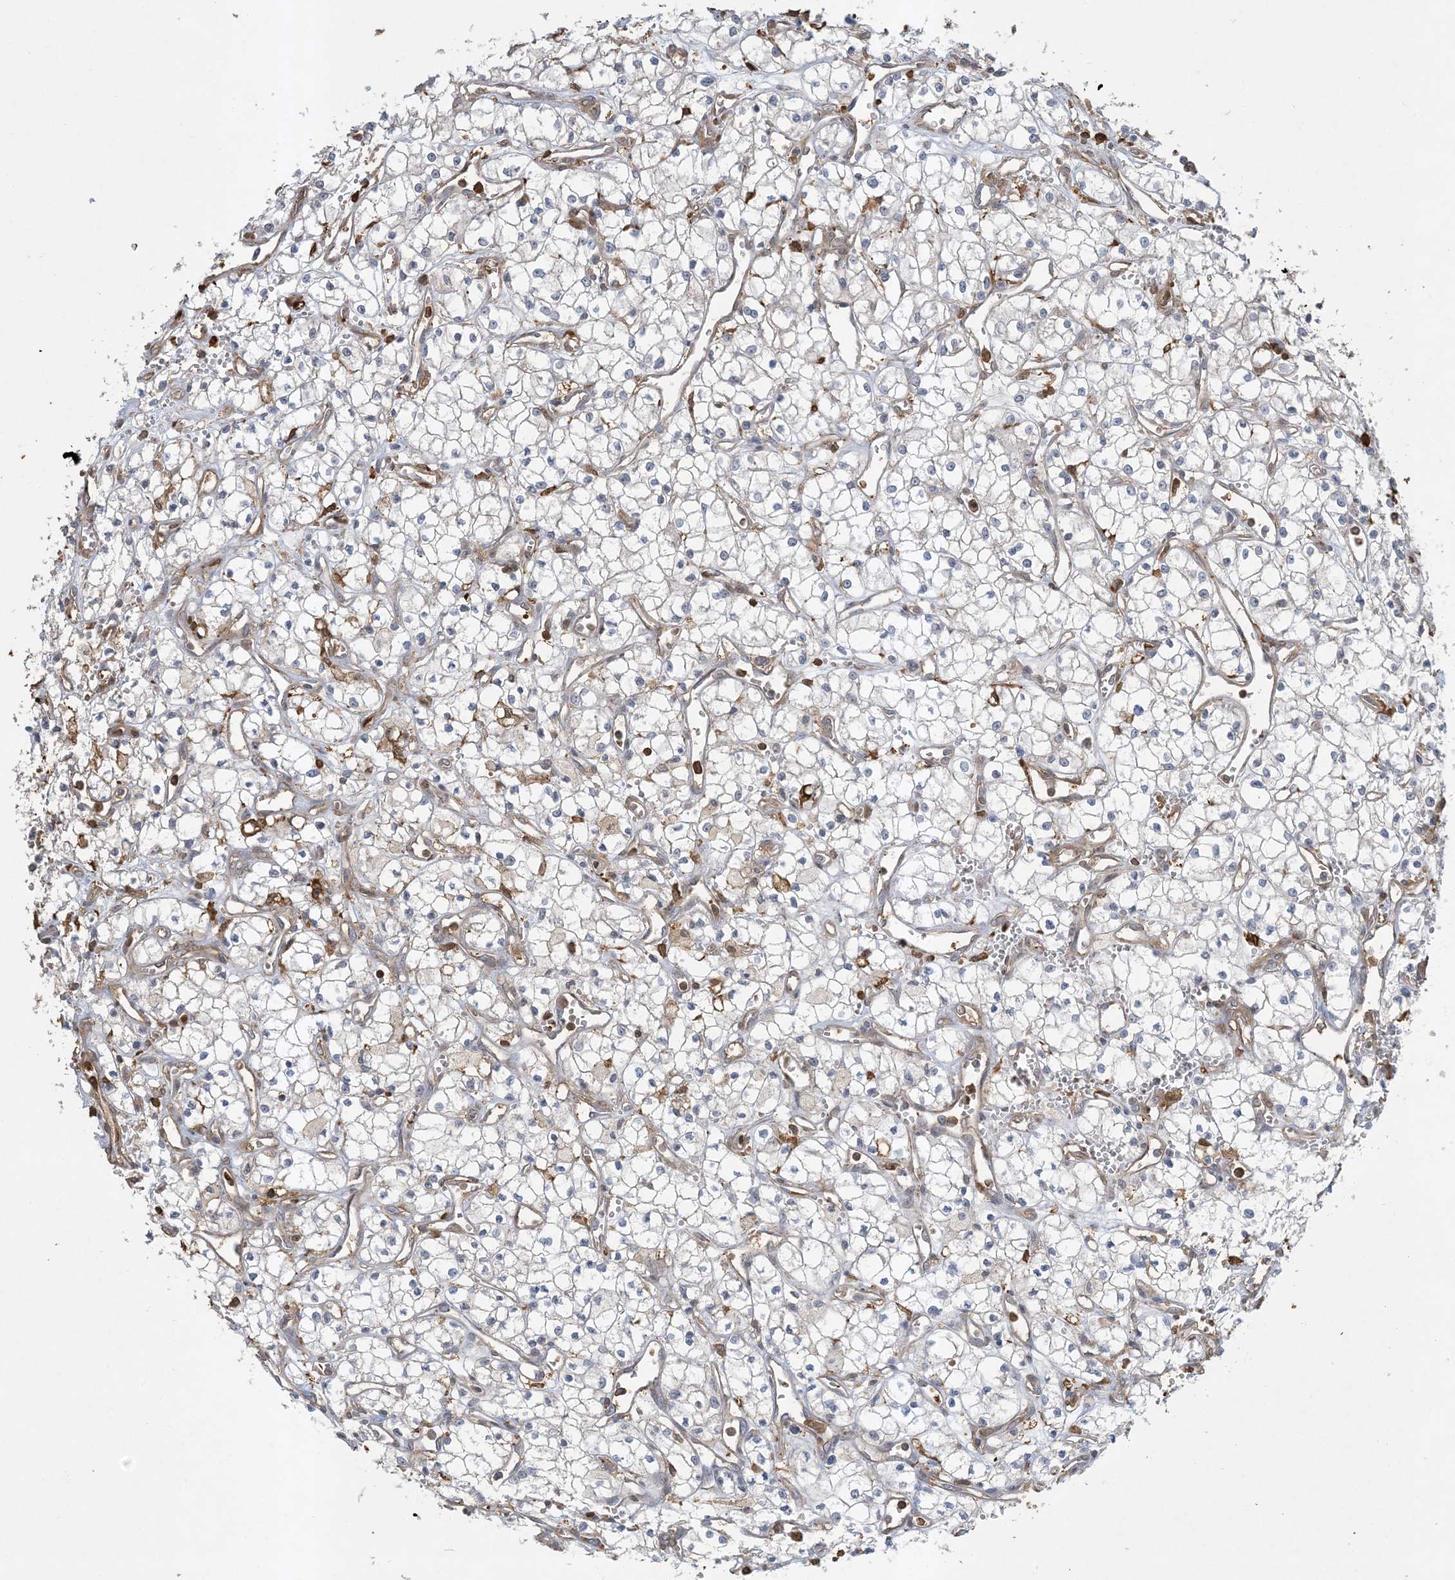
{"staining": {"intensity": "negative", "quantity": "none", "location": "none"}, "tissue": "renal cancer", "cell_type": "Tumor cells", "image_type": "cancer", "snomed": [{"axis": "morphology", "description": "Adenocarcinoma, NOS"}, {"axis": "topography", "description": "Kidney"}], "caption": "The photomicrograph shows no significant positivity in tumor cells of renal cancer.", "gene": "TMSB4X", "patient": {"sex": "male", "age": 59}}